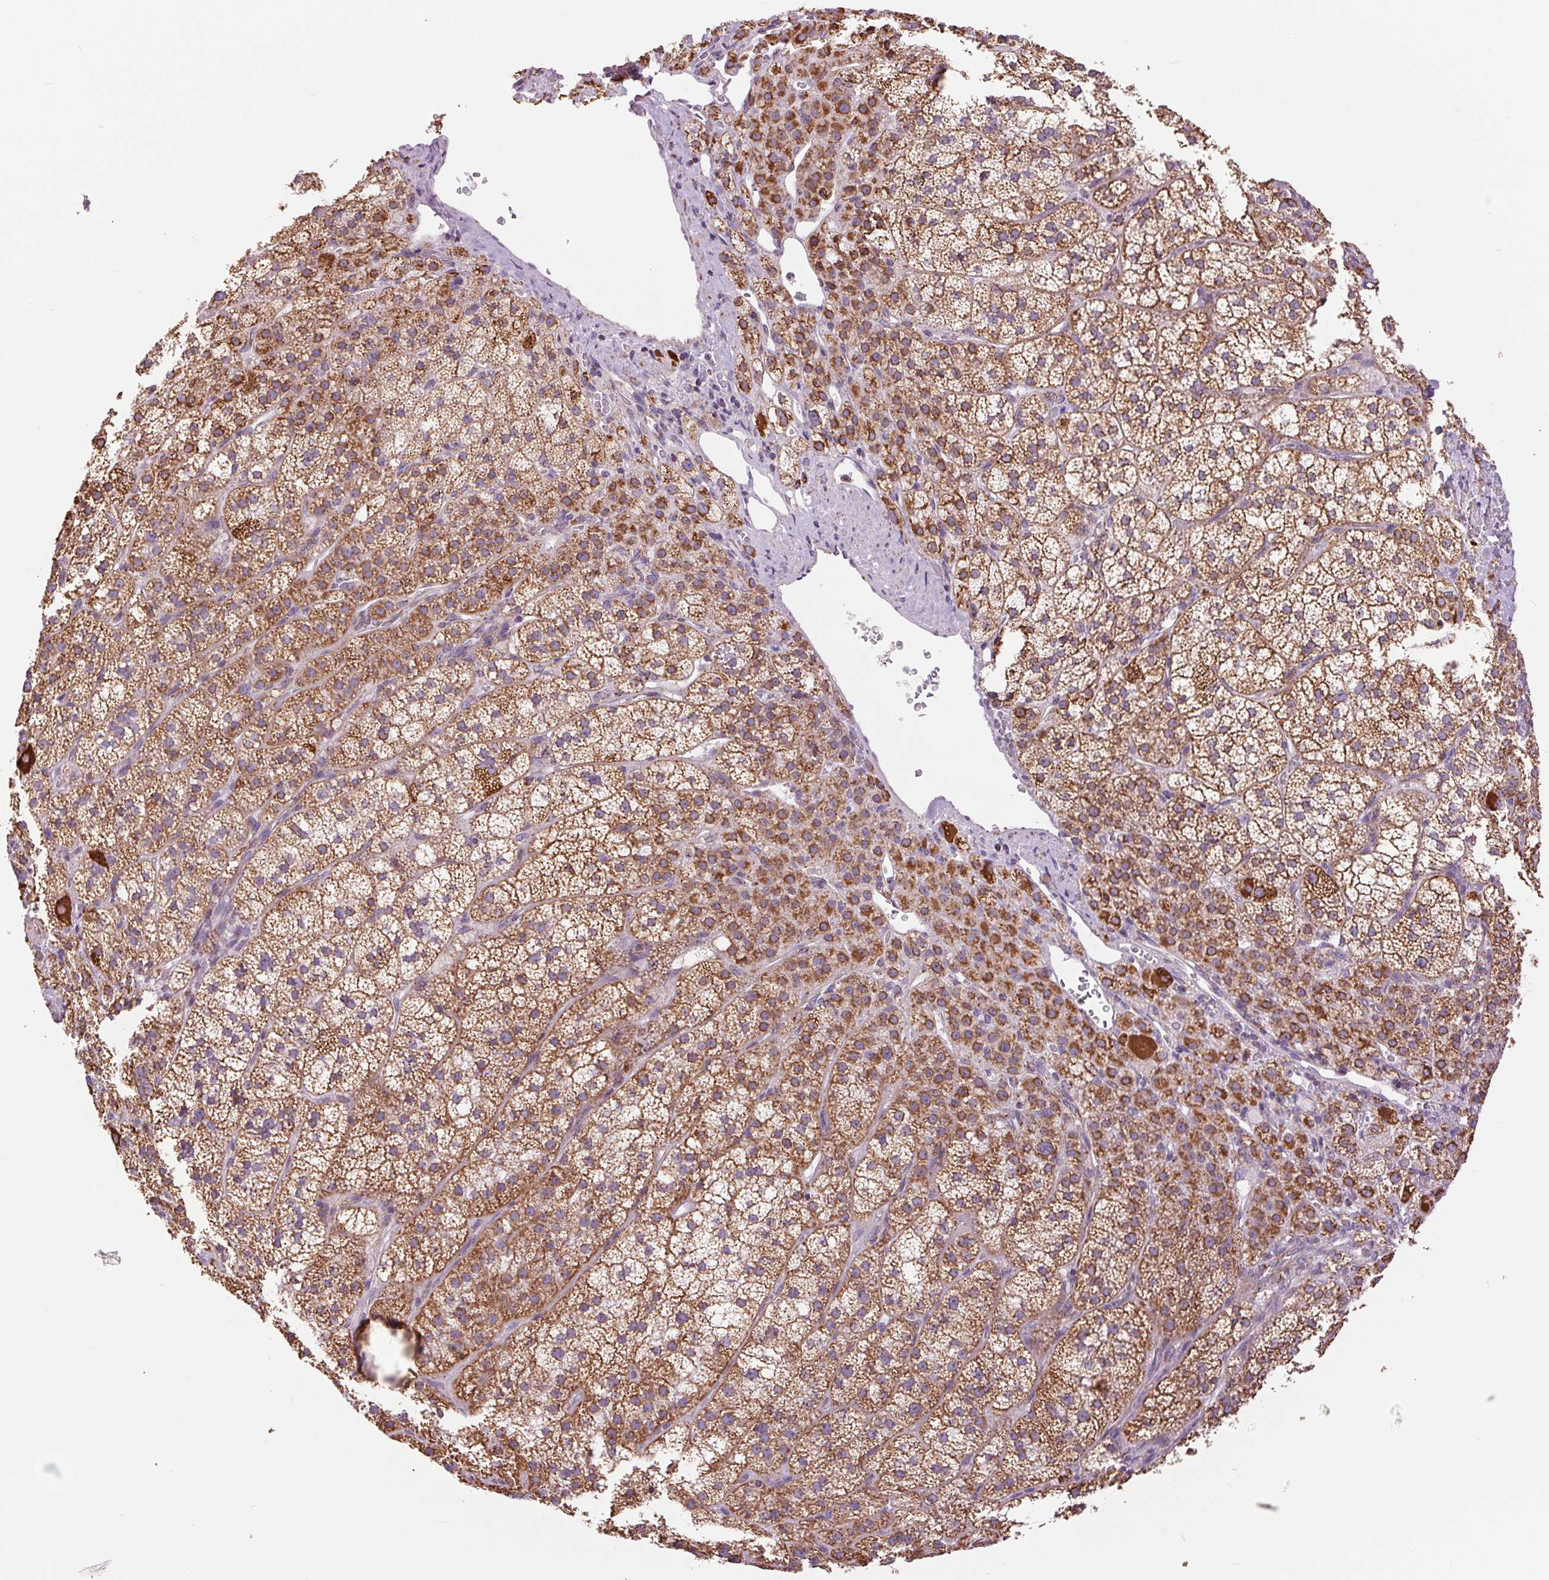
{"staining": {"intensity": "strong", "quantity": ">75%", "location": "cytoplasmic/membranous"}, "tissue": "adrenal gland", "cell_type": "Glandular cells", "image_type": "normal", "snomed": [{"axis": "morphology", "description": "Normal tissue, NOS"}, {"axis": "topography", "description": "Adrenal gland"}], "caption": "Protein staining by immunohistochemistry shows strong cytoplasmic/membranous positivity in approximately >75% of glandular cells in normal adrenal gland. Nuclei are stained in blue.", "gene": "ATP5PB", "patient": {"sex": "female", "age": 60}}